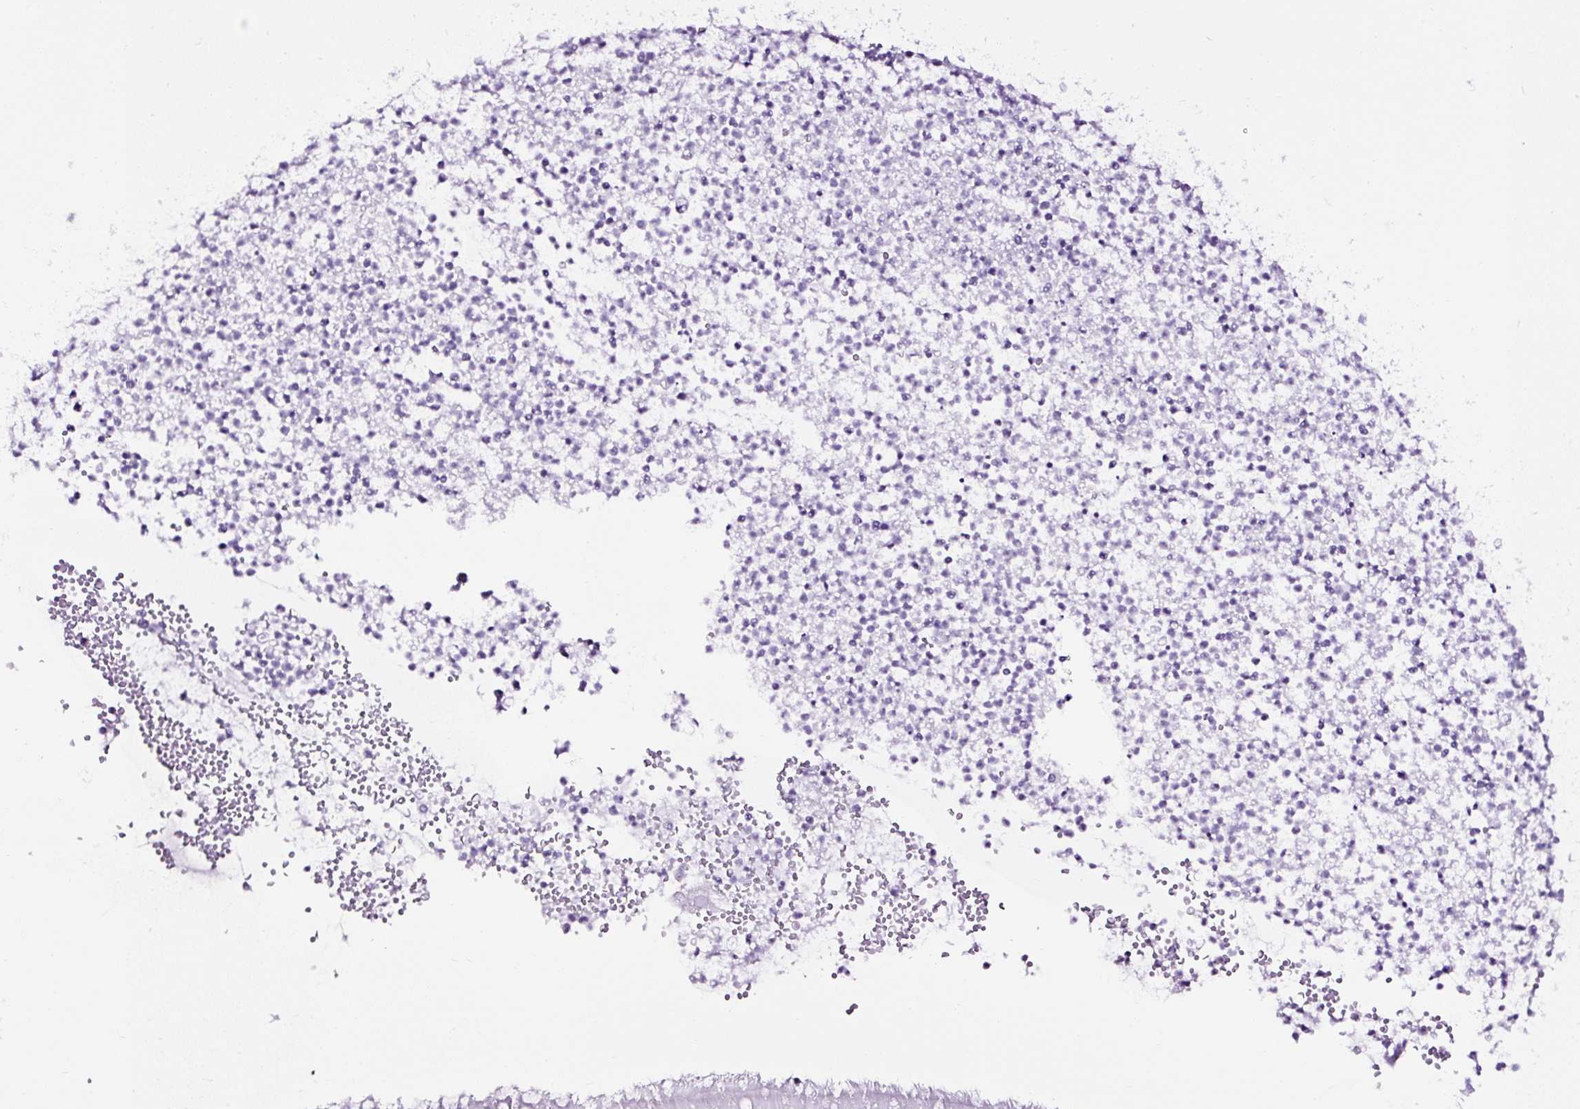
{"staining": {"intensity": "negative", "quantity": "none", "location": "none"}, "tissue": "bronchus", "cell_type": "Respiratory epithelial cells", "image_type": "normal", "snomed": [{"axis": "morphology", "description": "Normal tissue, NOS"}, {"axis": "topography", "description": "Cartilage tissue"}, {"axis": "topography", "description": "Bronchus"}], "caption": "Bronchus stained for a protein using IHC shows no positivity respiratory epithelial cells.", "gene": "NPHS2", "patient": {"sex": "male", "age": 56}}